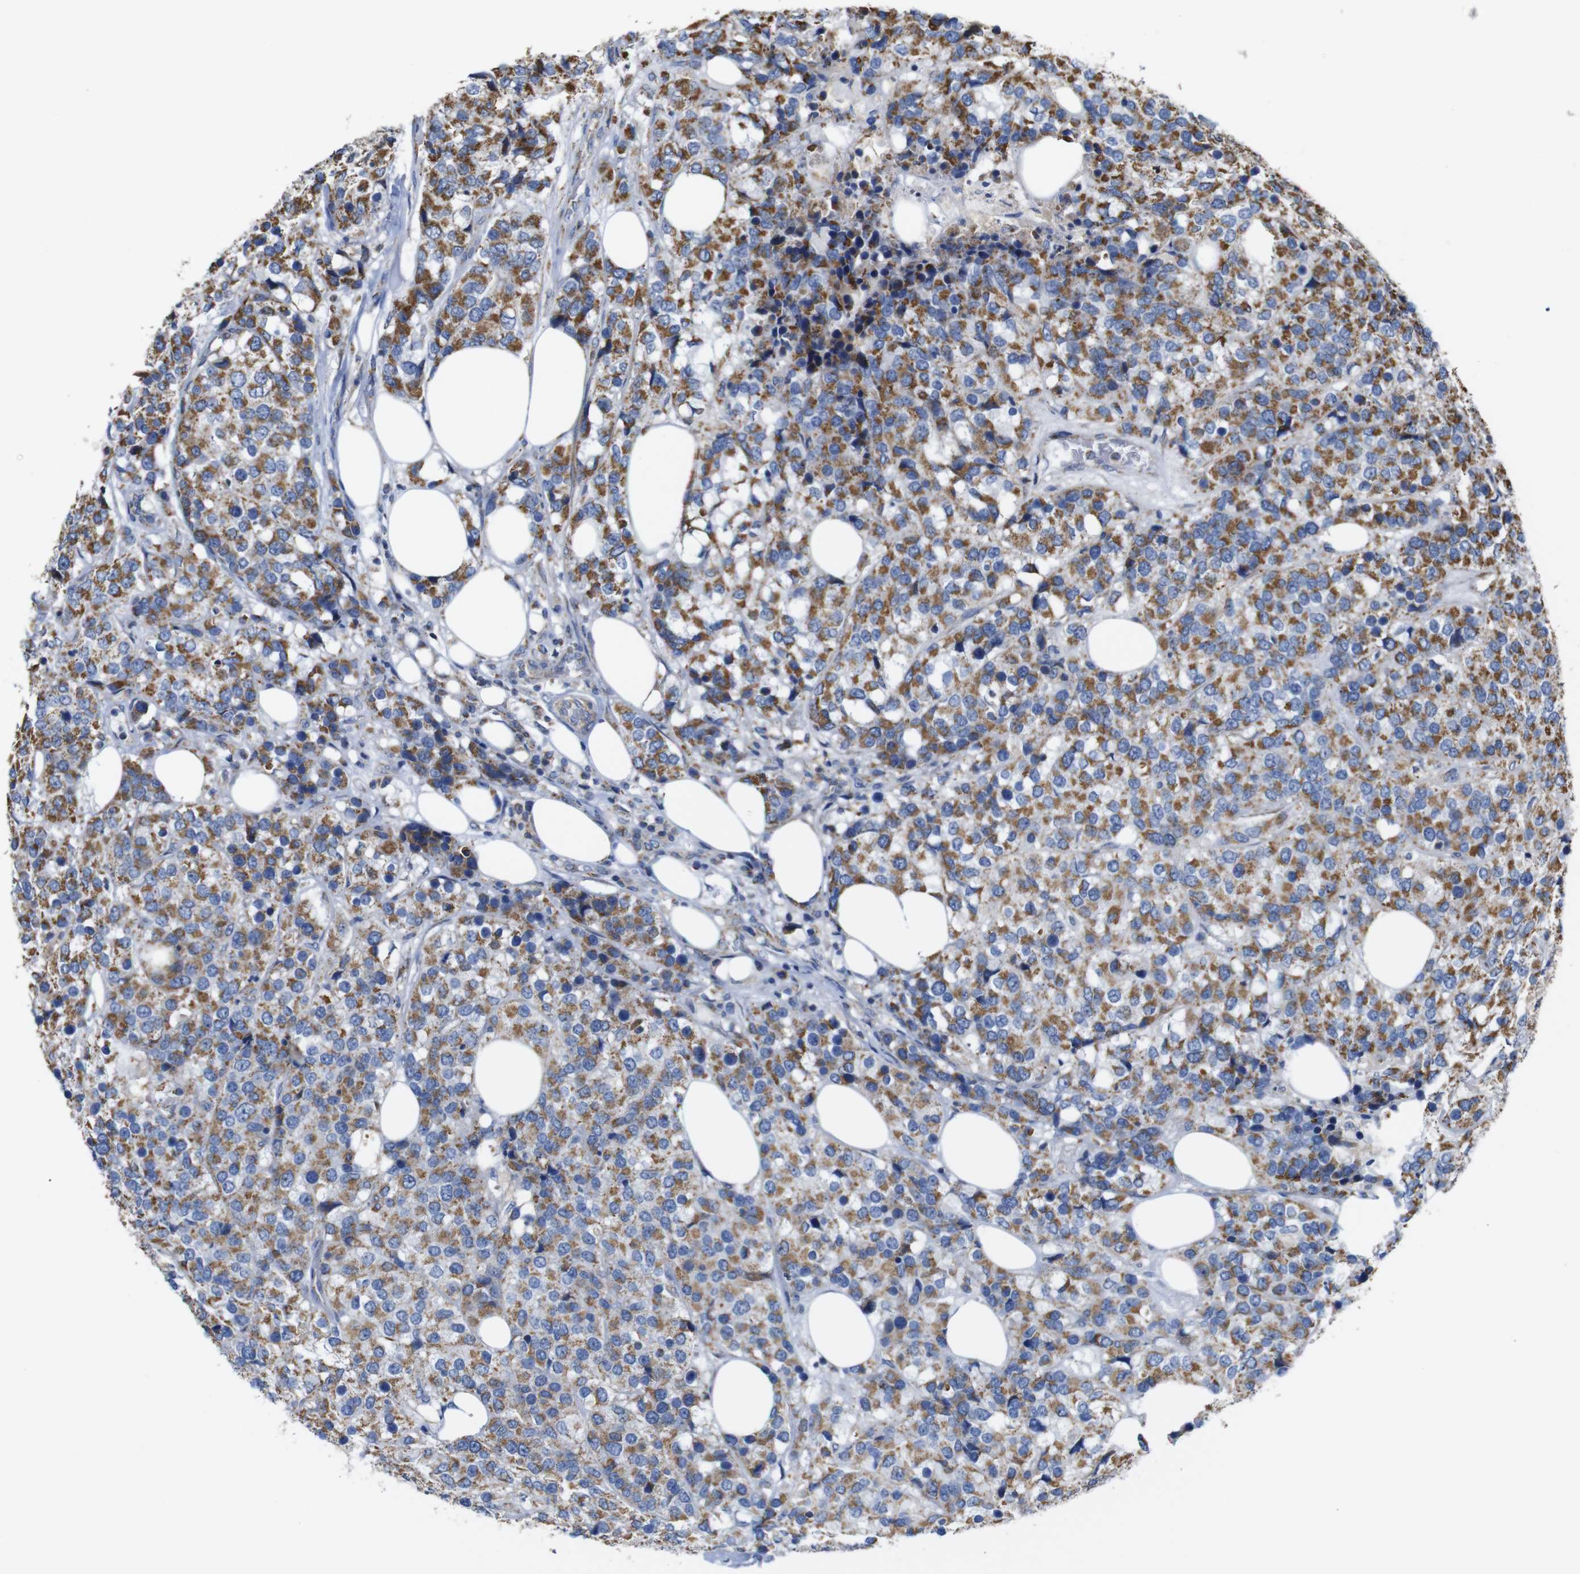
{"staining": {"intensity": "moderate", "quantity": ">75%", "location": "cytoplasmic/membranous"}, "tissue": "breast cancer", "cell_type": "Tumor cells", "image_type": "cancer", "snomed": [{"axis": "morphology", "description": "Lobular carcinoma"}, {"axis": "topography", "description": "Breast"}], "caption": "Immunohistochemical staining of human breast cancer (lobular carcinoma) displays medium levels of moderate cytoplasmic/membranous protein positivity in about >75% of tumor cells.", "gene": "FAM171B", "patient": {"sex": "female", "age": 59}}